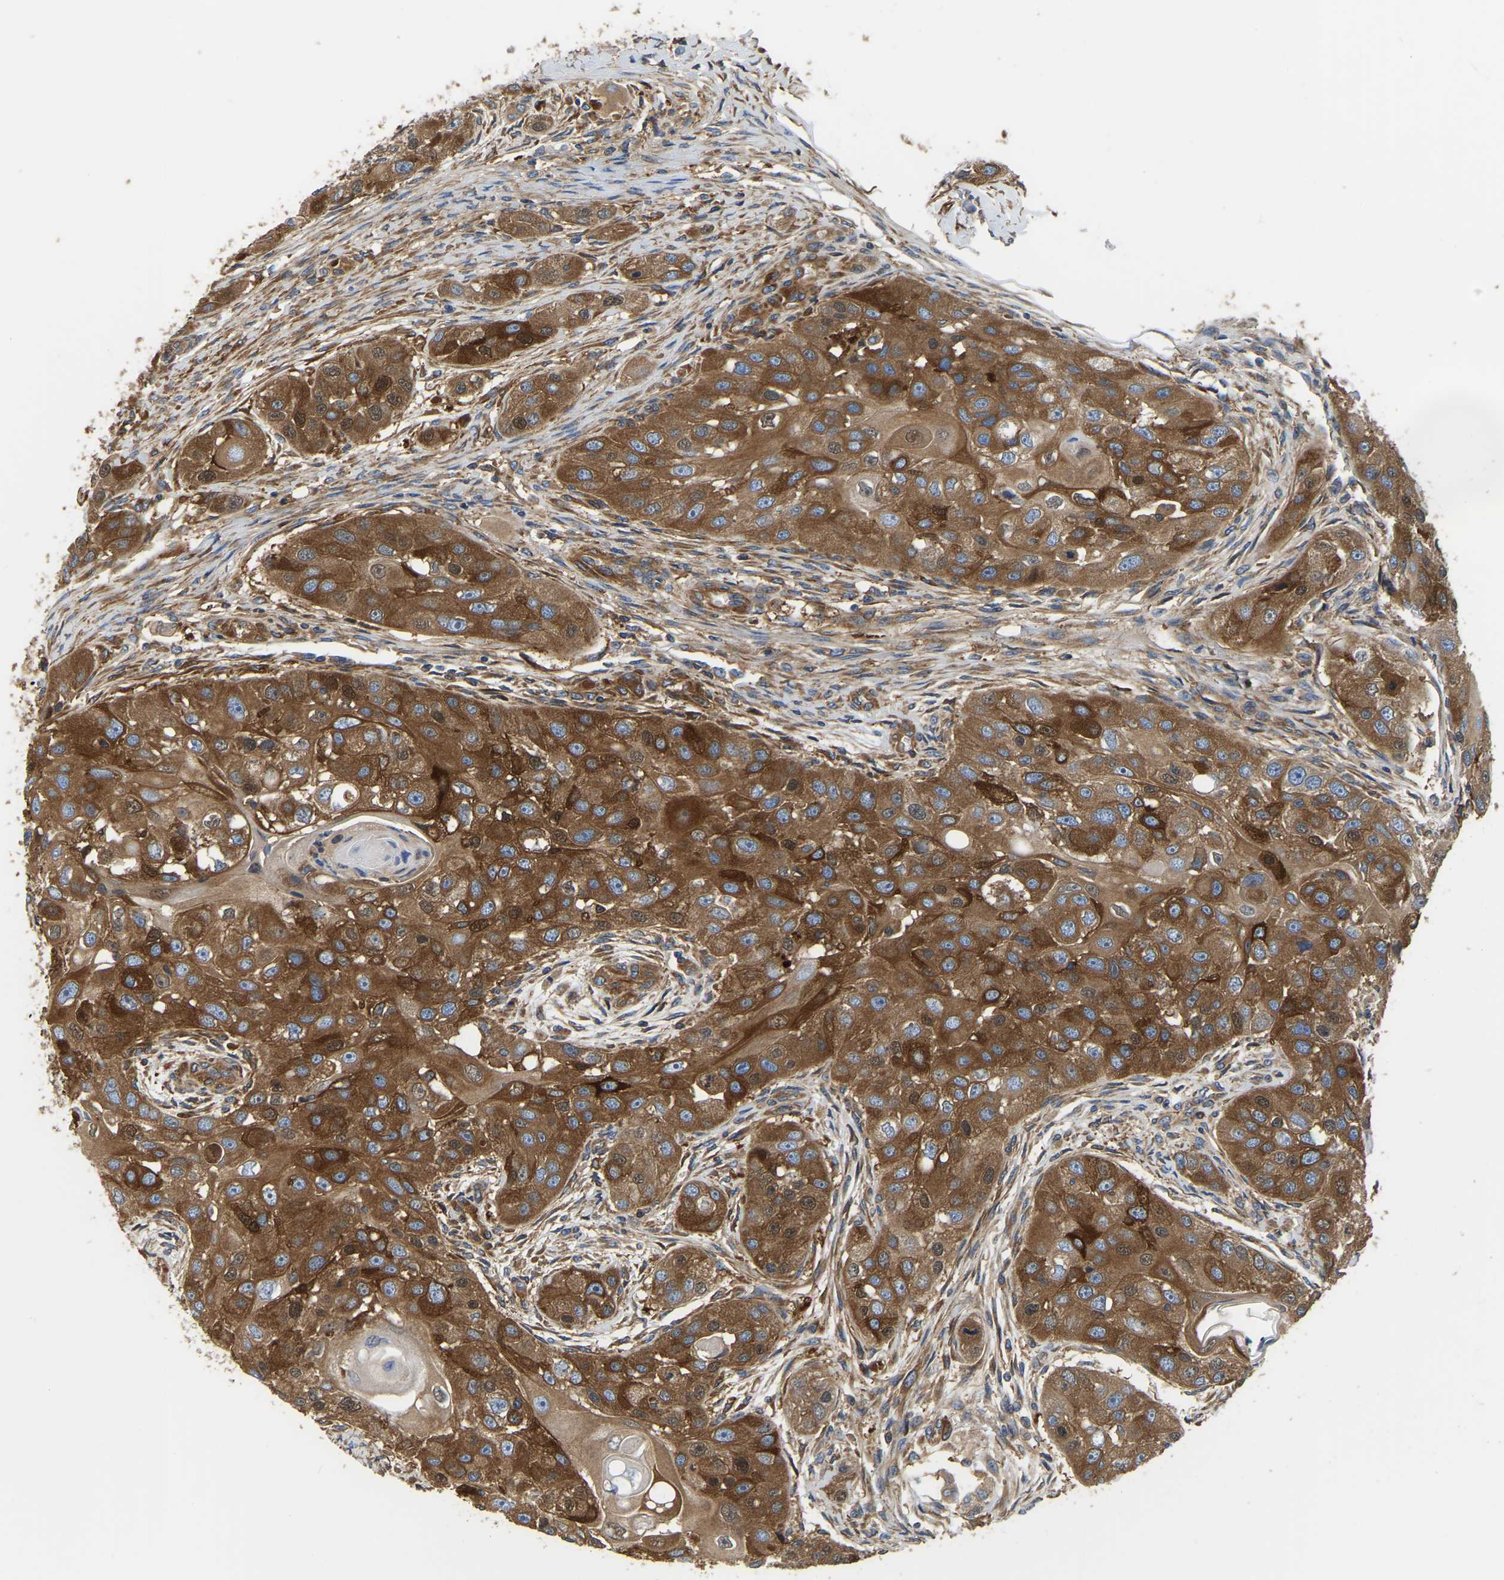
{"staining": {"intensity": "moderate", "quantity": ">75%", "location": "cytoplasmic/membranous"}, "tissue": "head and neck cancer", "cell_type": "Tumor cells", "image_type": "cancer", "snomed": [{"axis": "morphology", "description": "Normal tissue, NOS"}, {"axis": "morphology", "description": "Squamous cell carcinoma, NOS"}, {"axis": "topography", "description": "Skeletal muscle"}, {"axis": "topography", "description": "Head-Neck"}], "caption": "Moderate cytoplasmic/membranous positivity is appreciated in about >75% of tumor cells in head and neck cancer (squamous cell carcinoma). (Stains: DAB in brown, nuclei in blue, Microscopy: brightfield microscopy at high magnification).", "gene": "GARS1", "patient": {"sex": "male", "age": 51}}